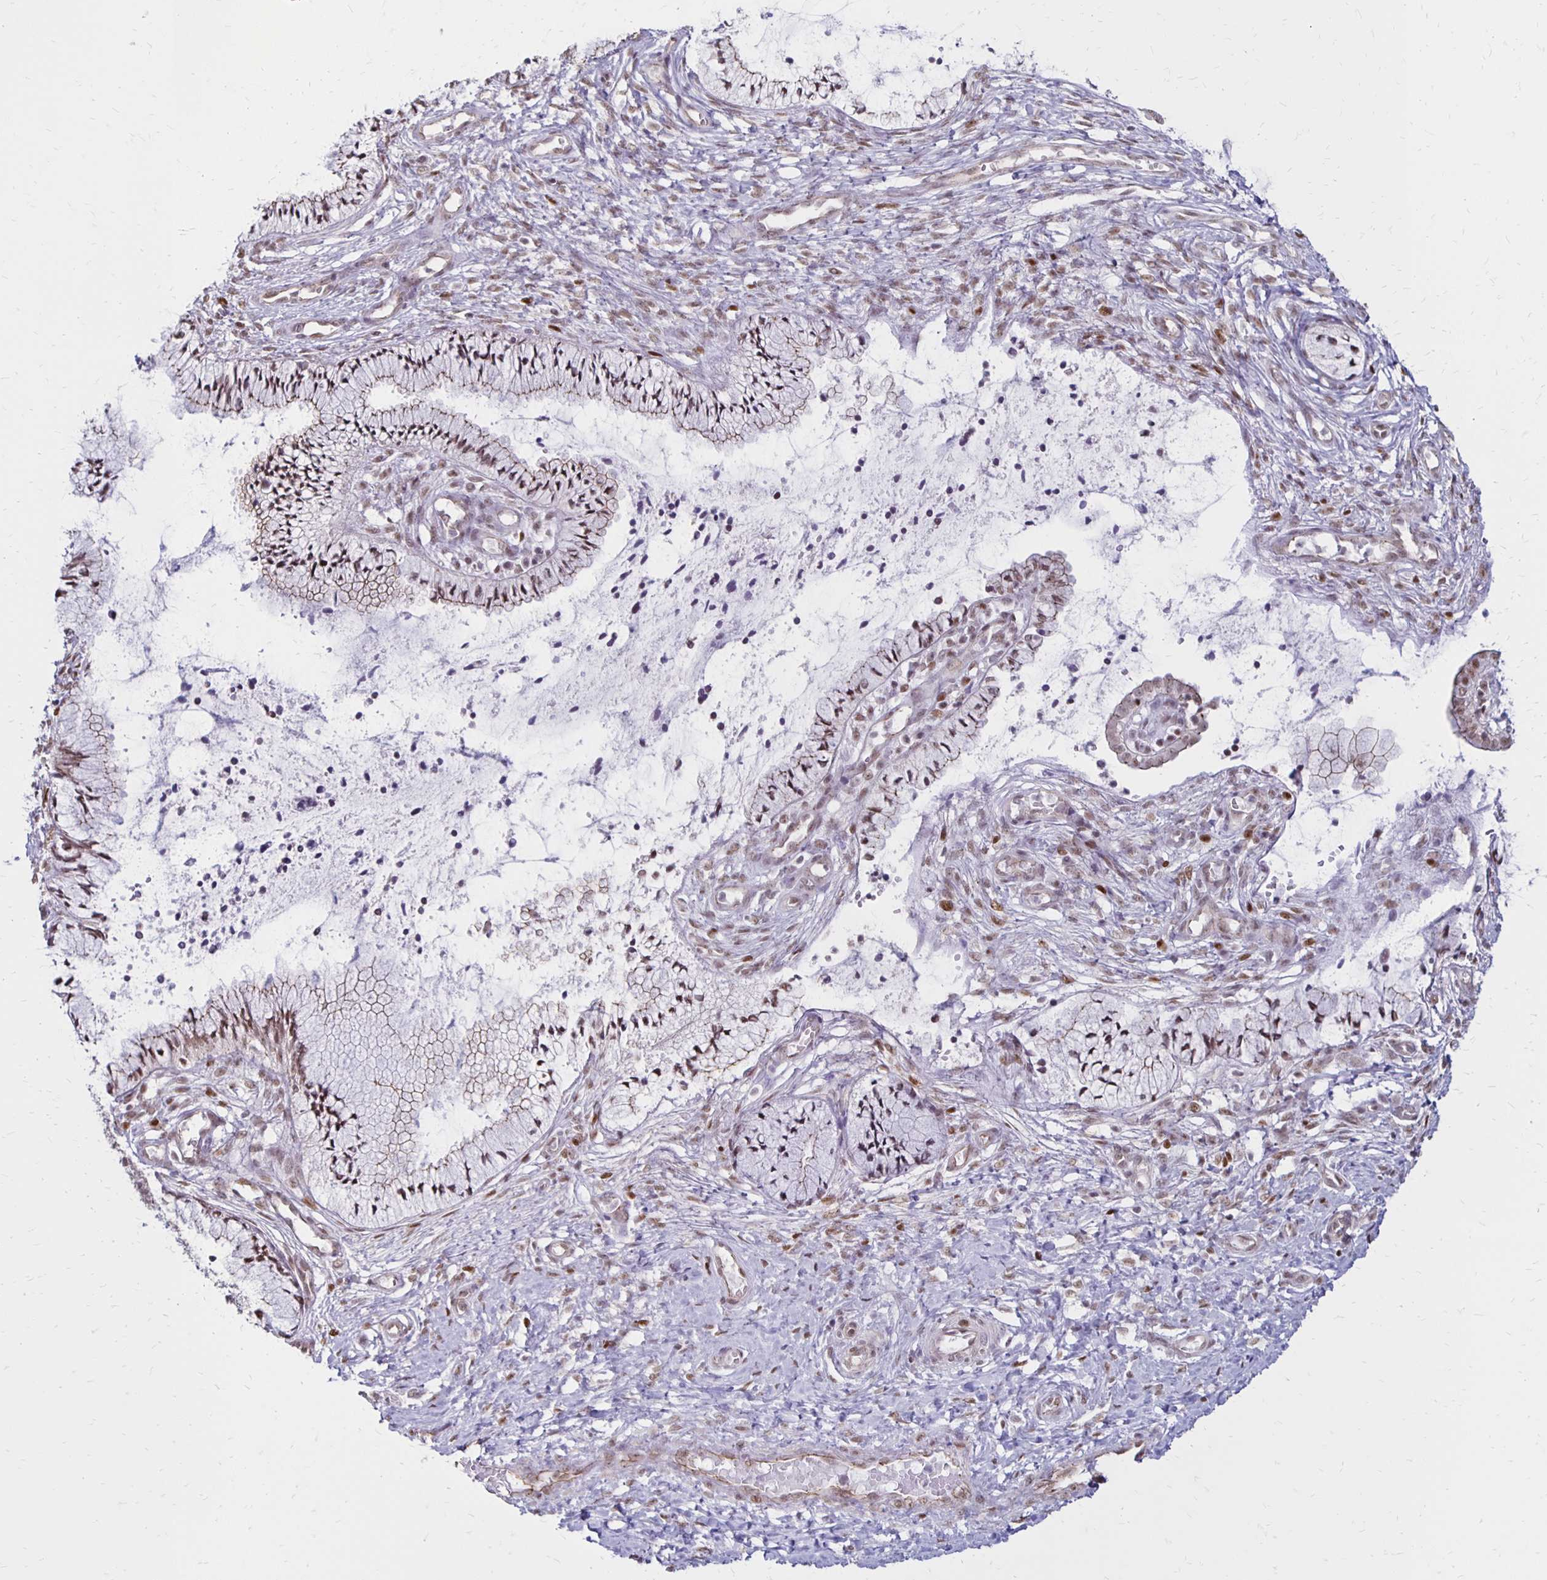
{"staining": {"intensity": "moderate", "quantity": ">75%", "location": "cytoplasmic/membranous,nuclear"}, "tissue": "cervix", "cell_type": "Glandular cells", "image_type": "normal", "snomed": [{"axis": "morphology", "description": "Normal tissue, NOS"}, {"axis": "topography", "description": "Cervix"}], "caption": "Moderate cytoplasmic/membranous,nuclear staining is present in about >75% of glandular cells in normal cervix.", "gene": "DDB2", "patient": {"sex": "female", "age": 37}}